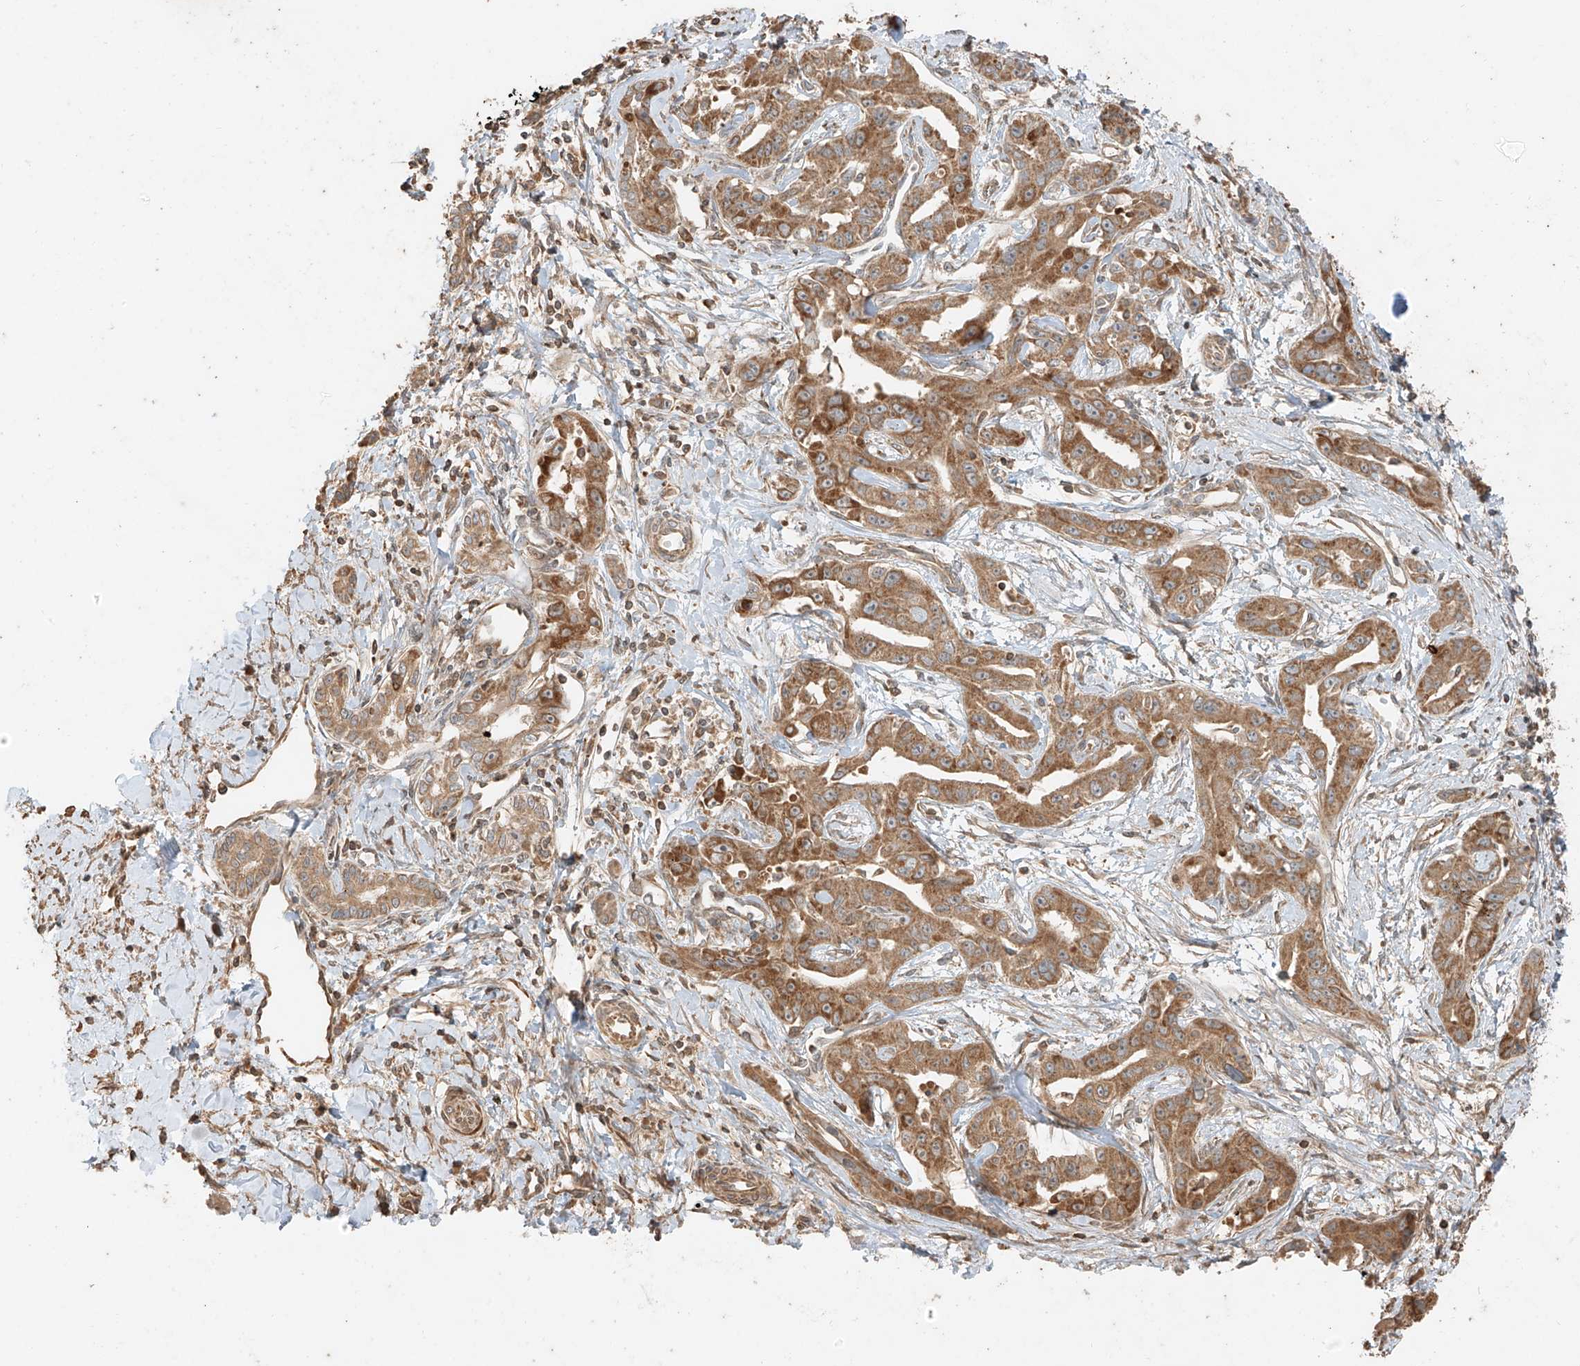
{"staining": {"intensity": "moderate", "quantity": ">75%", "location": "cytoplasmic/membranous"}, "tissue": "liver cancer", "cell_type": "Tumor cells", "image_type": "cancer", "snomed": [{"axis": "morphology", "description": "Cholangiocarcinoma"}, {"axis": "topography", "description": "Liver"}], "caption": "Immunohistochemistry image of liver cancer stained for a protein (brown), which exhibits medium levels of moderate cytoplasmic/membranous positivity in about >75% of tumor cells.", "gene": "ANKZF1", "patient": {"sex": "male", "age": 59}}